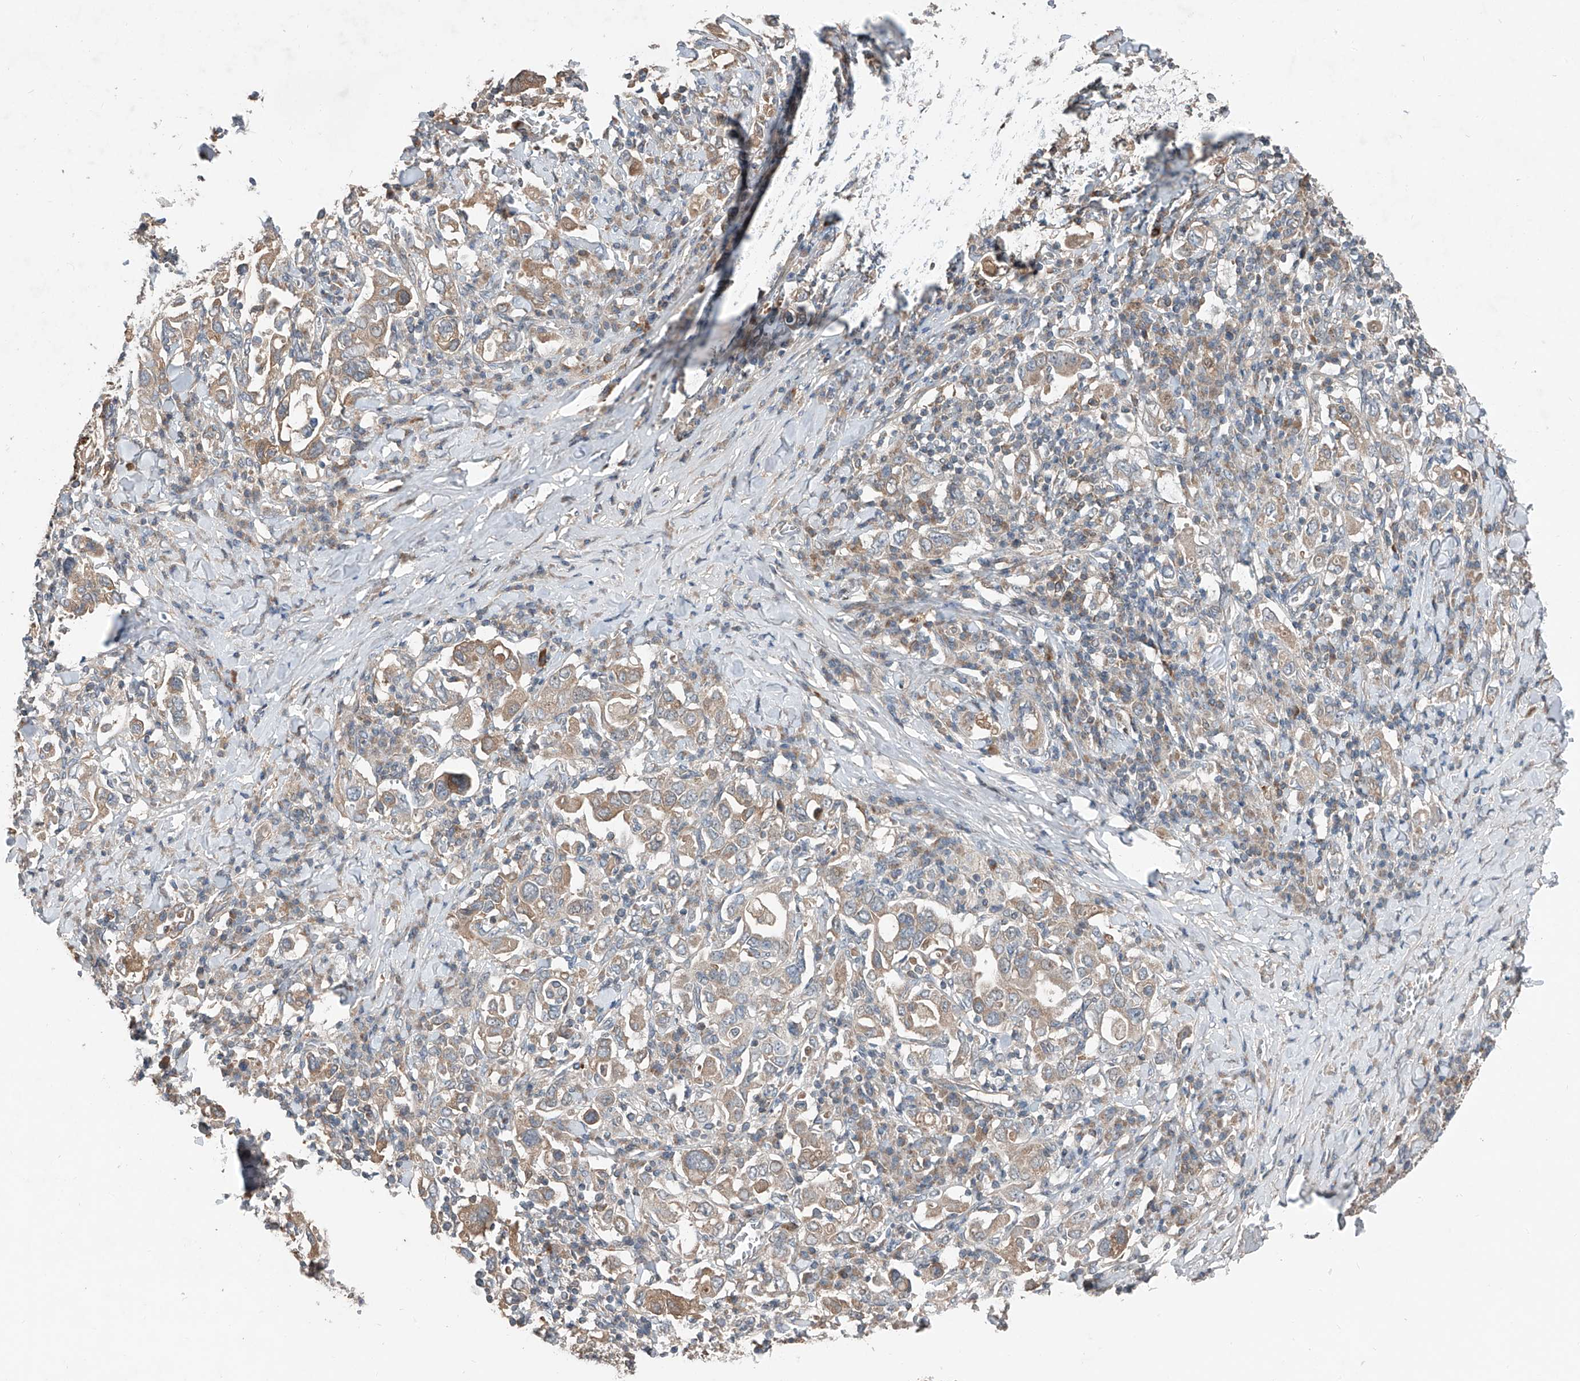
{"staining": {"intensity": "moderate", "quantity": "<25%", "location": "cytoplasmic/membranous"}, "tissue": "stomach cancer", "cell_type": "Tumor cells", "image_type": "cancer", "snomed": [{"axis": "morphology", "description": "Adenocarcinoma, NOS"}, {"axis": "topography", "description": "Stomach, upper"}], "caption": "This micrograph demonstrates stomach cancer stained with IHC to label a protein in brown. The cytoplasmic/membranous of tumor cells show moderate positivity for the protein. Nuclei are counter-stained blue.", "gene": "ADAM23", "patient": {"sex": "male", "age": 62}}